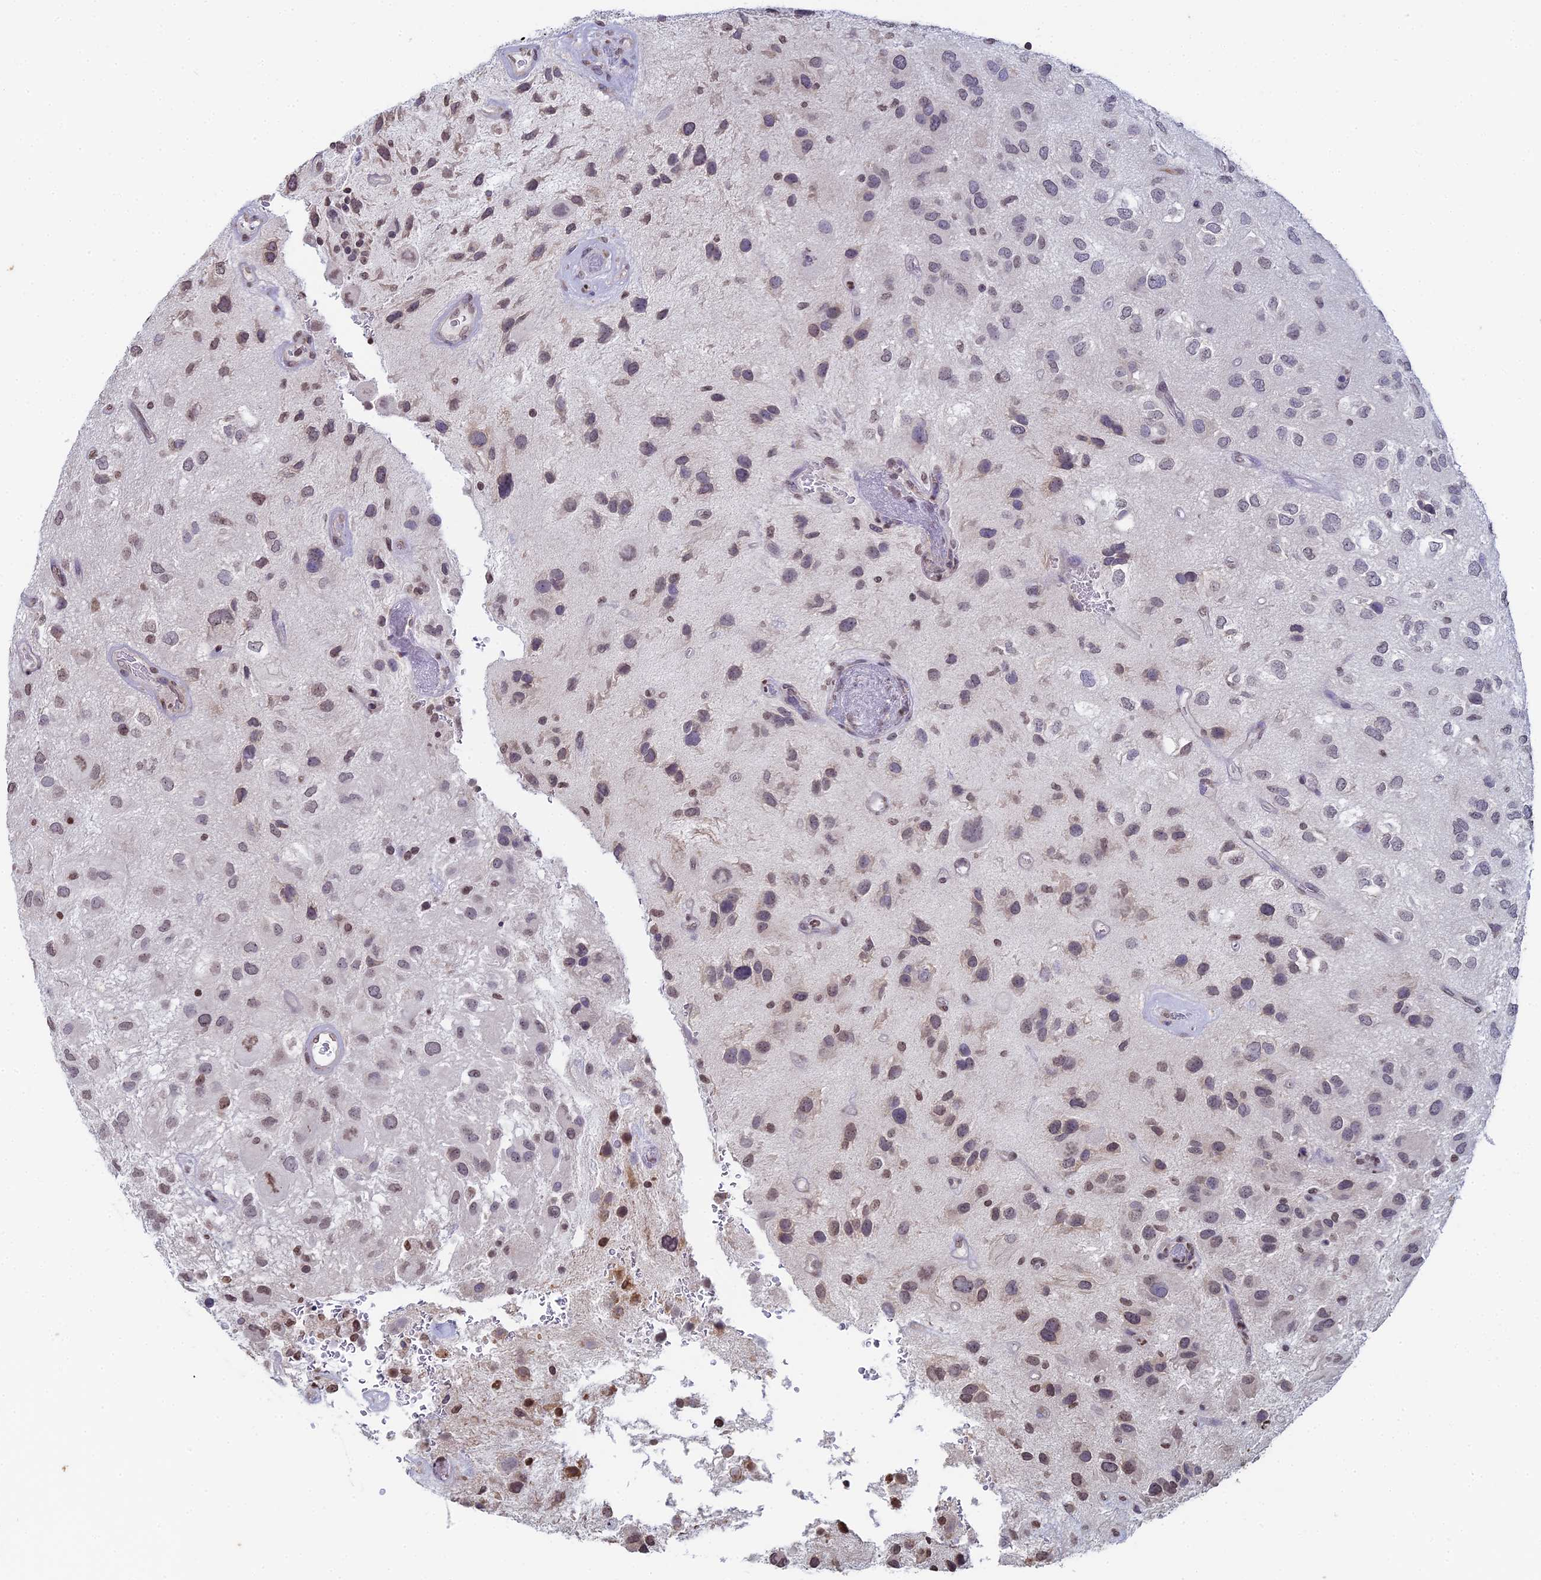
{"staining": {"intensity": "weak", "quantity": "25%-75%", "location": "nuclear"}, "tissue": "glioma", "cell_type": "Tumor cells", "image_type": "cancer", "snomed": [{"axis": "morphology", "description": "Glioma, malignant, Low grade"}, {"axis": "topography", "description": "Brain"}], "caption": "High-magnification brightfield microscopy of glioma stained with DAB (brown) and counterstained with hematoxylin (blue). tumor cells exhibit weak nuclear positivity is identified in about25%-75% of cells. The protein of interest is shown in brown color, while the nuclei are stained blue.", "gene": "PRR22", "patient": {"sex": "male", "age": 66}}